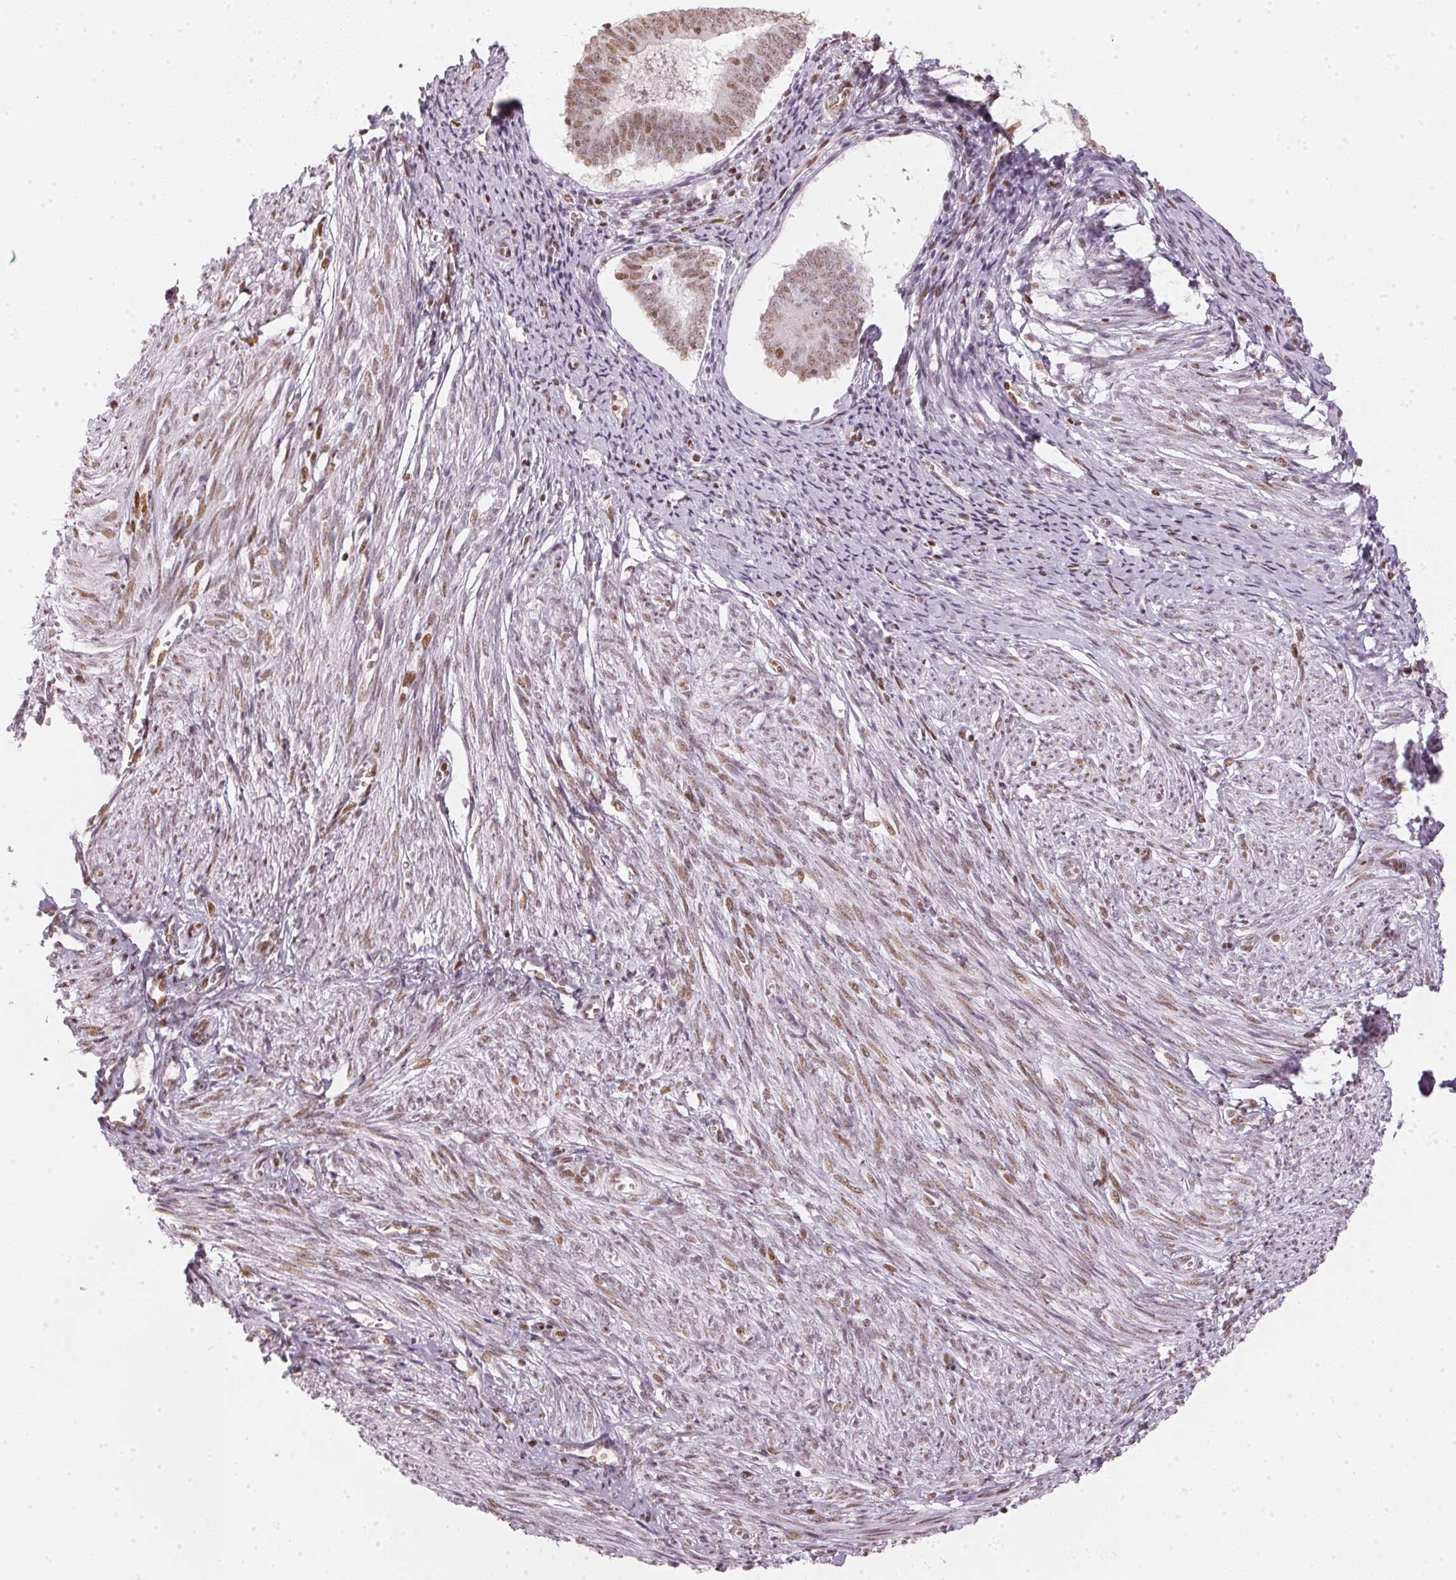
{"staining": {"intensity": "weak", "quantity": "25%-75%", "location": "nuclear"}, "tissue": "endometrium", "cell_type": "Cells in endometrial stroma", "image_type": "normal", "snomed": [{"axis": "morphology", "description": "Normal tissue, NOS"}, {"axis": "topography", "description": "Endometrium"}], "caption": "Cells in endometrial stroma exhibit weak nuclear staining in approximately 25%-75% of cells in benign endometrium.", "gene": "KAT6A", "patient": {"sex": "female", "age": 50}}